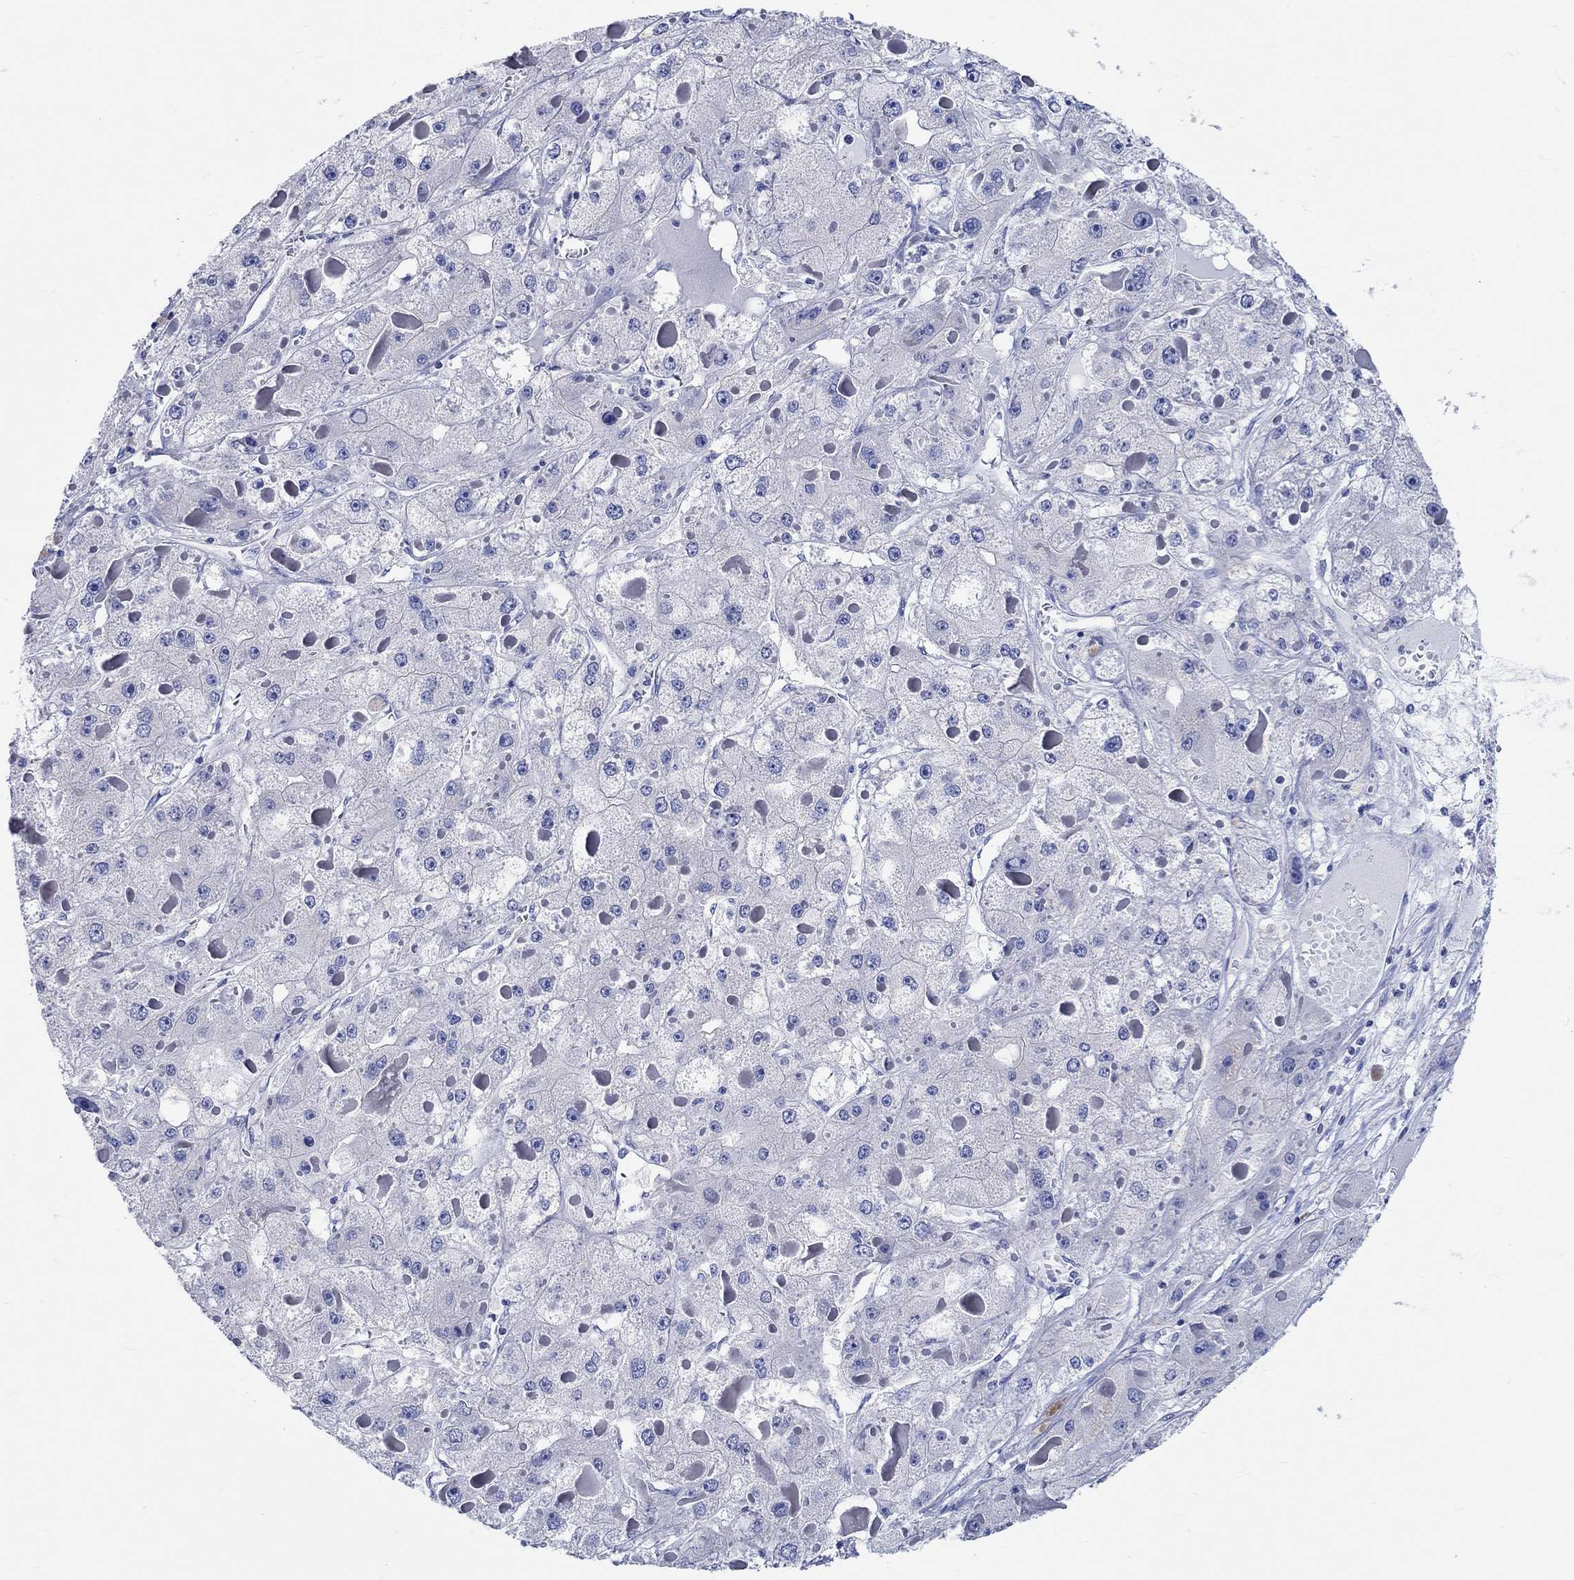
{"staining": {"intensity": "negative", "quantity": "none", "location": "none"}, "tissue": "liver cancer", "cell_type": "Tumor cells", "image_type": "cancer", "snomed": [{"axis": "morphology", "description": "Carcinoma, Hepatocellular, NOS"}, {"axis": "topography", "description": "Liver"}], "caption": "A photomicrograph of liver cancer (hepatocellular carcinoma) stained for a protein displays no brown staining in tumor cells.", "gene": "PTPRN2", "patient": {"sex": "female", "age": 73}}